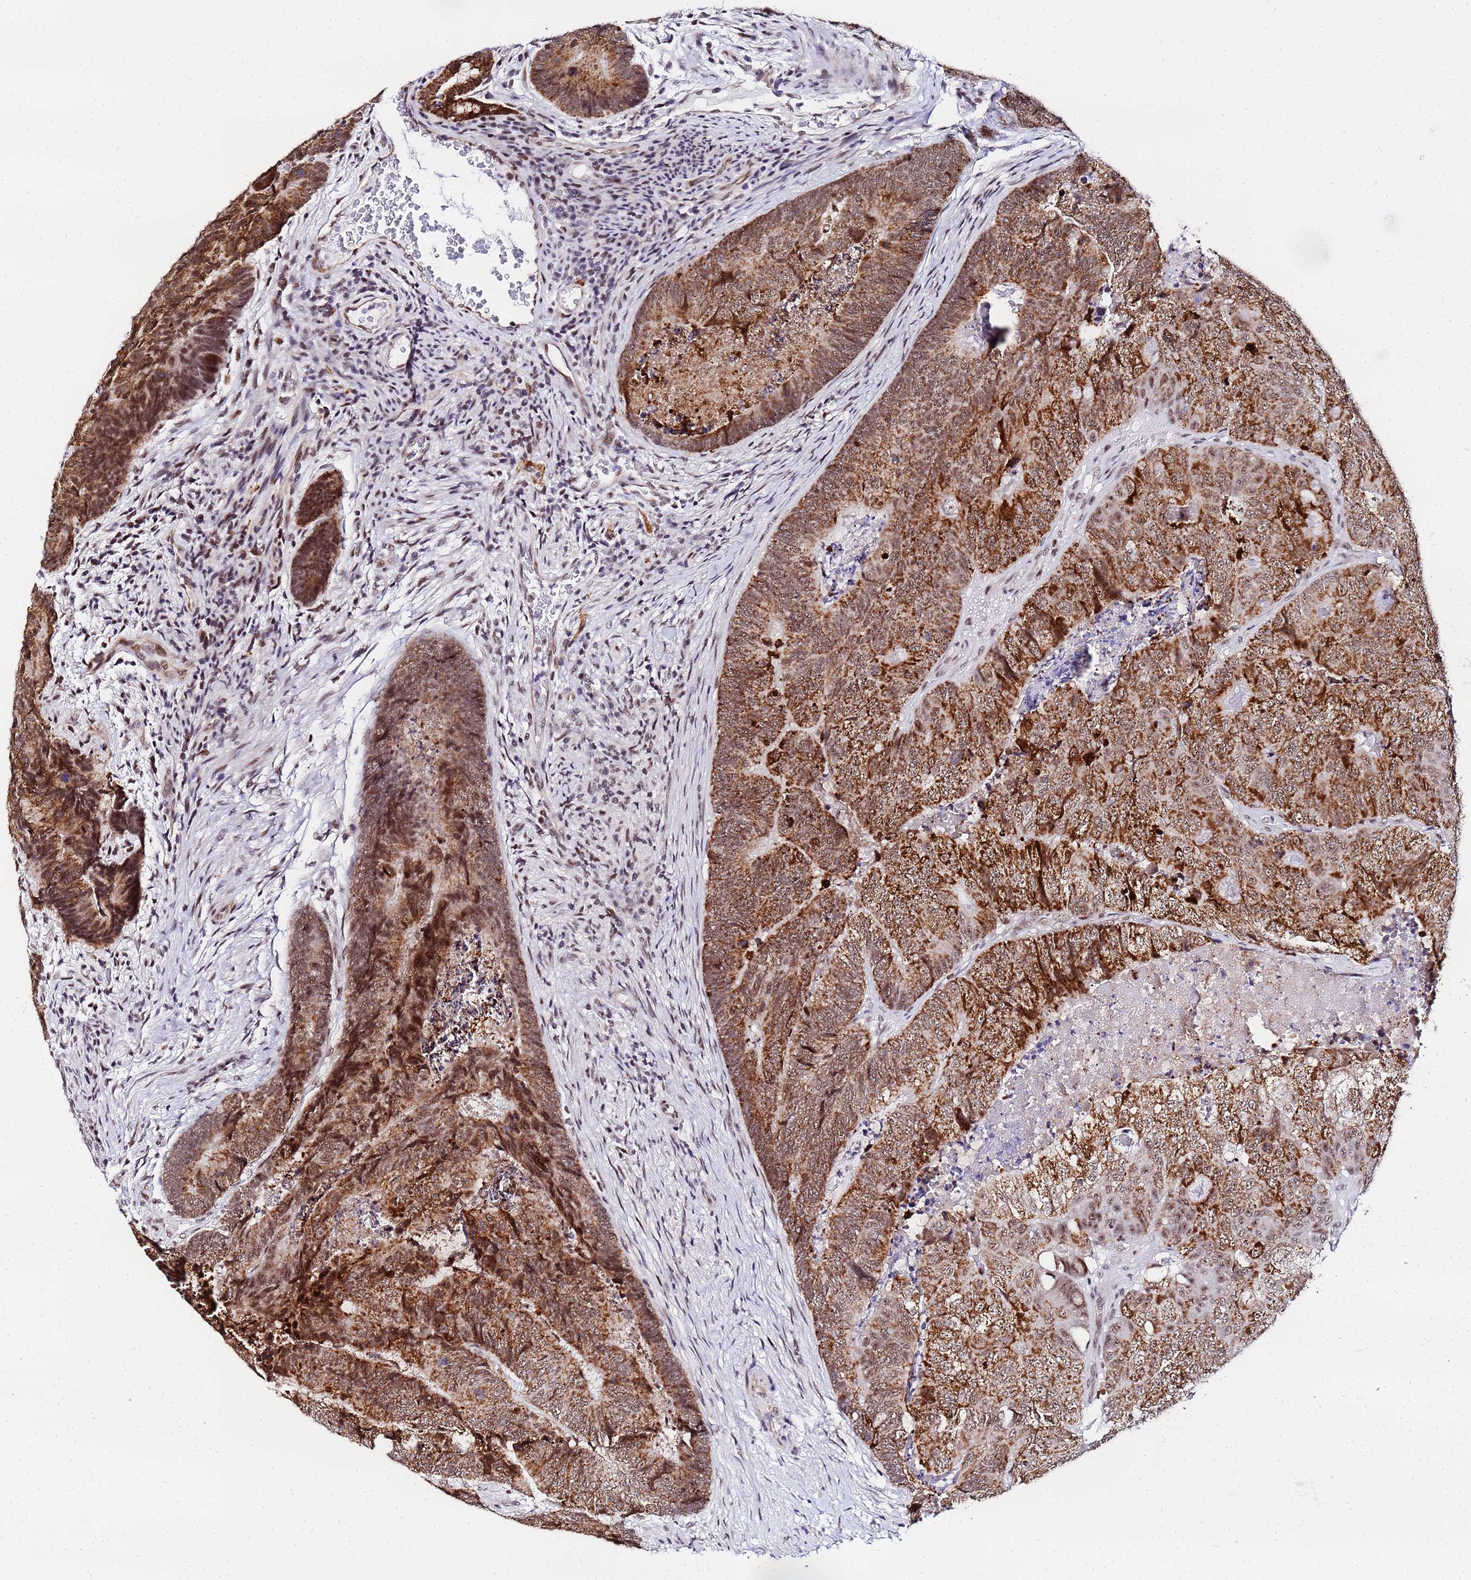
{"staining": {"intensity": "strong", "quantity": ">75%", "location": "cytoplasmic/membranous"}, "tissue": "colorectal cancer", "cell_type": "Tumor cells", "image_type": "cancer", "snomed": [{"axis": "morphology", "description": "Adenocarcinoma, NOS"}, {"axis": "topography", "description": "Colon"}], "caption": "DAB immunohistochemical staining of human adenocarcinoma (colorectal) displays strong cytoplasmic/membranous protein positivity in approximately >75% of tumor cells.", "gene": "CKMT1A", "patient": {"sex": "female", "age": 67}}